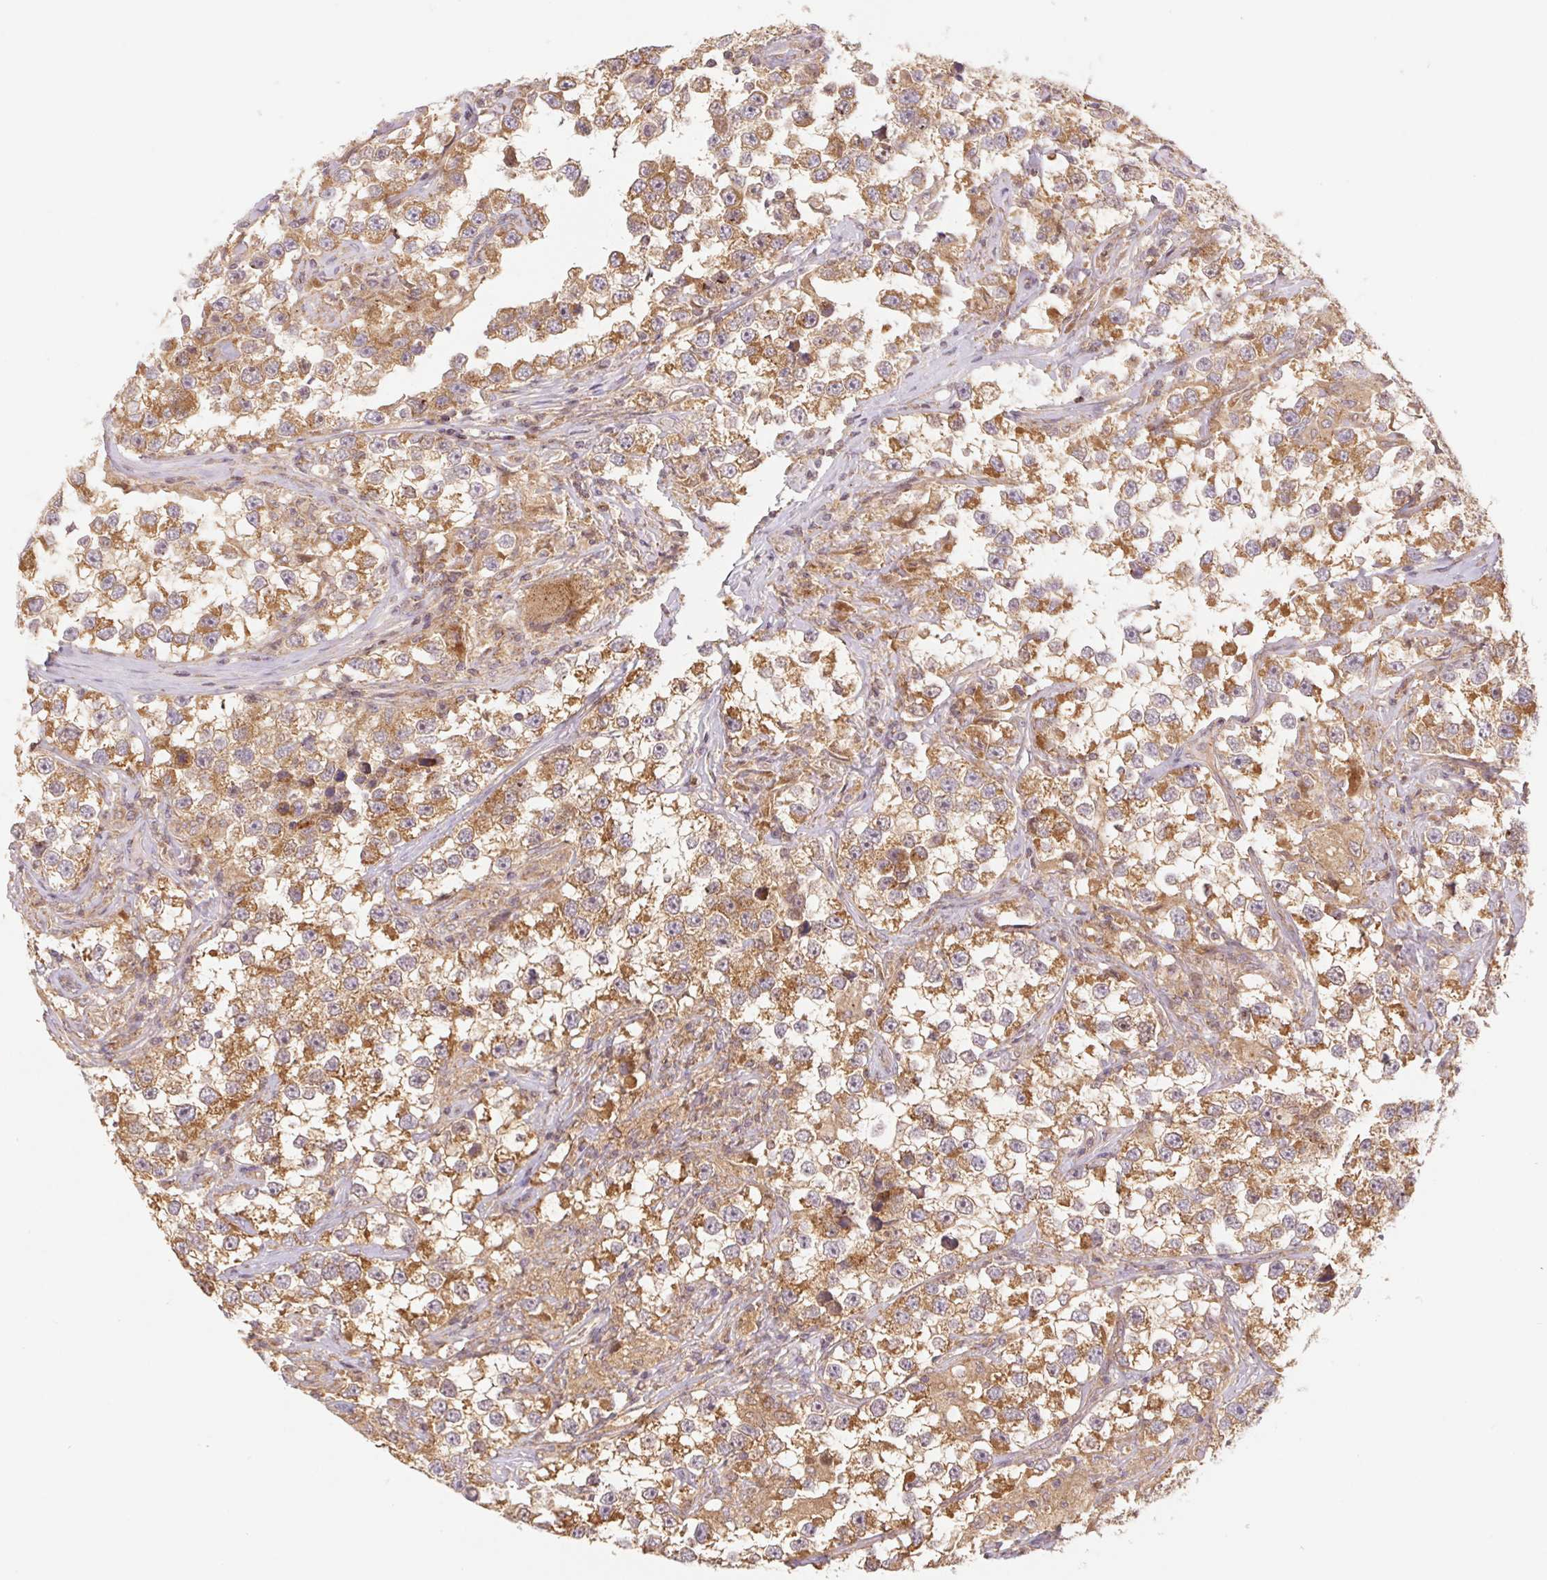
{"staining": {"intensity": "moderate", "quantity": ">75%", "location": "cytoplasmic/membranous"}, "tissue": "testis cancer", "cell_type": "Tumor cells", "image_type": "cancer", "snomed": [{"axis": "morphology", "description": "Seminoma, NOS"}, {"axis": "topography", "description": "Testis"}], "caption": "Human testis cancer stained with a protein marker displays moderate staining in tumor cells.", "gene": "MTHFD1", "patient": {"sex": "male", "age": 46}}